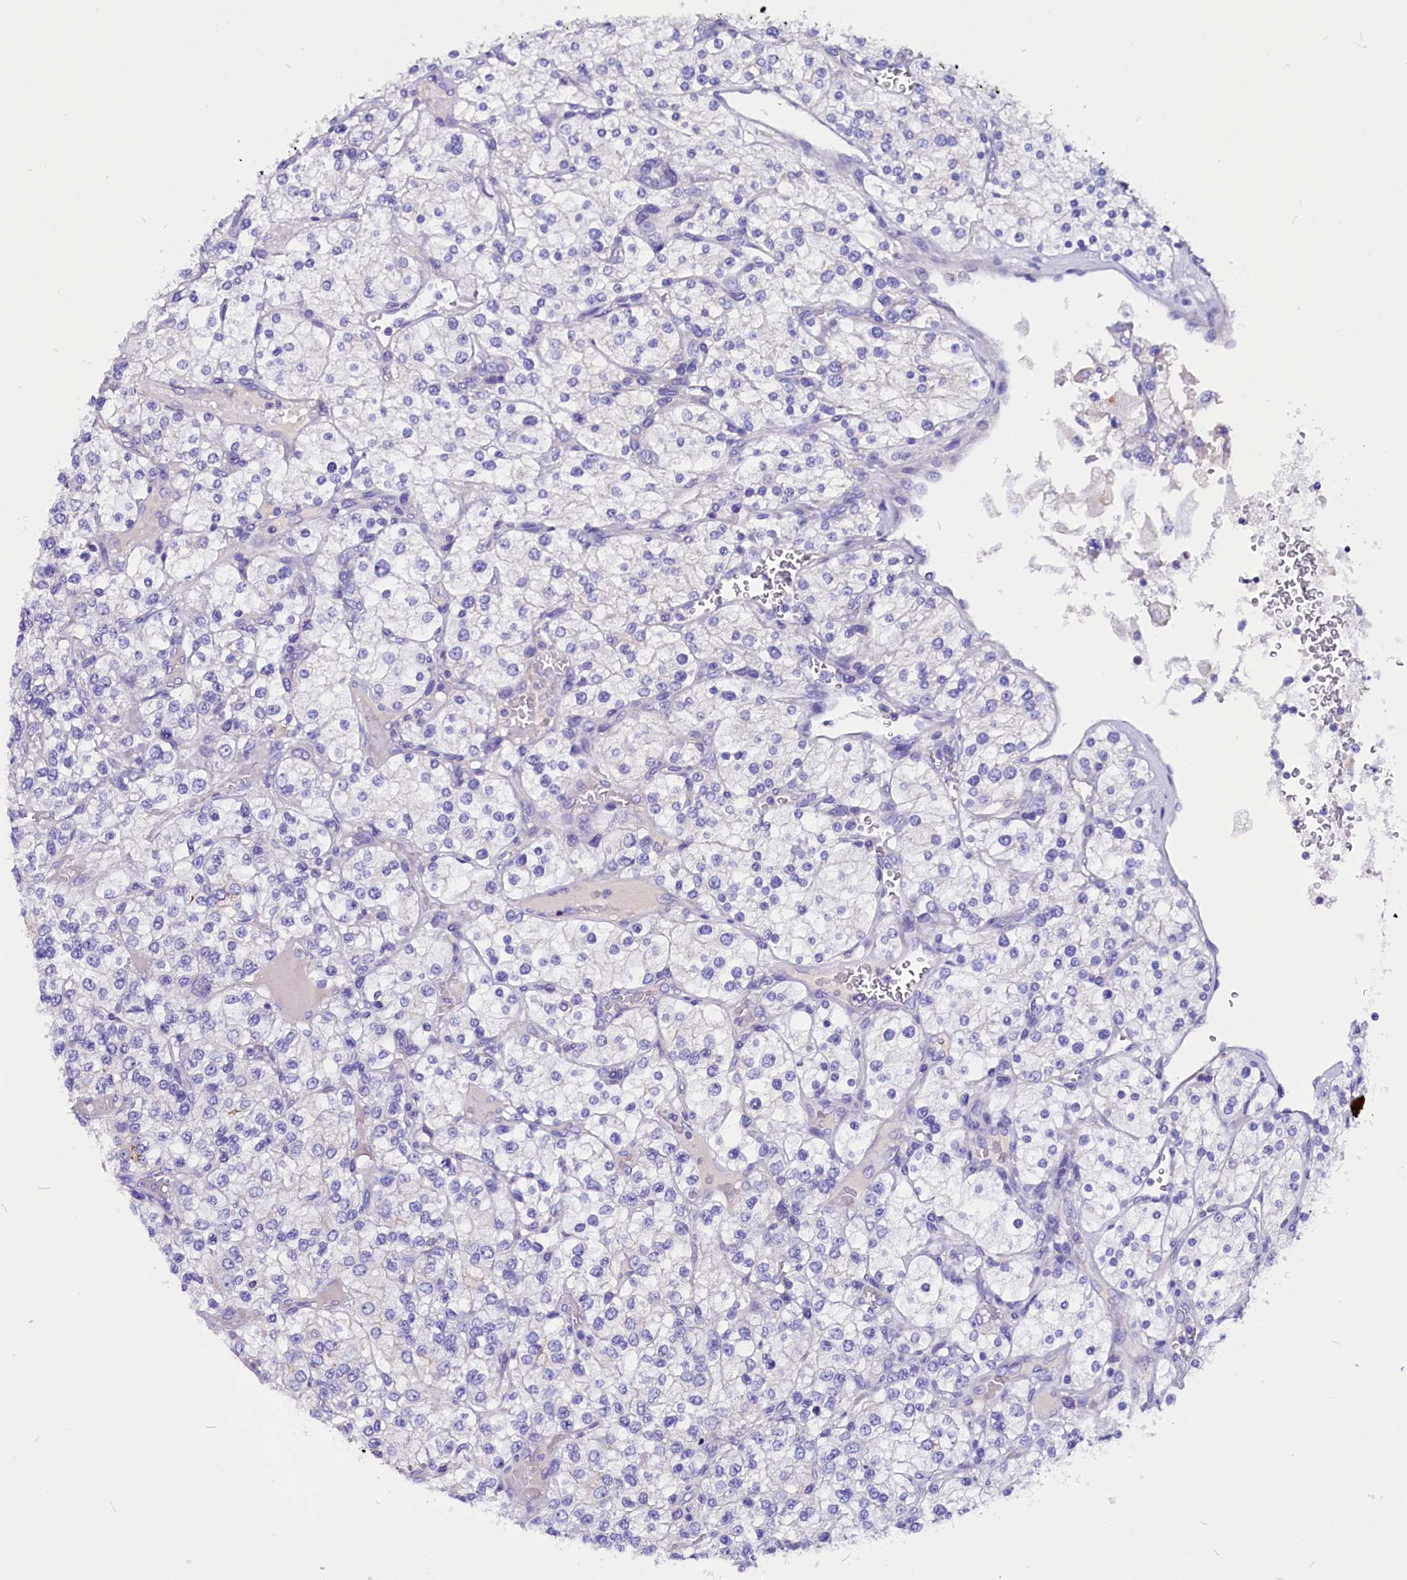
{"staining": {"intensity": "negative", "quantity": "none", "location": "none"}, "tissue": "renal cancer", "cell_type": "Tumor cells", "image_type": "cancer", "snomed": [{"axis": "morphology", "description": "Adenocarcinoma, NOS"}, {"axis": "topography", "description": "Kidney"}], "caption": "A high-resolution histopathology image shows immunohistochemistry (IHC) staining of adenocarcinoma (renal), which demonstrates no significant staining in tumor cells.", "gene": "CCBE1", "patient": {"sex": "male", "age": 80}}